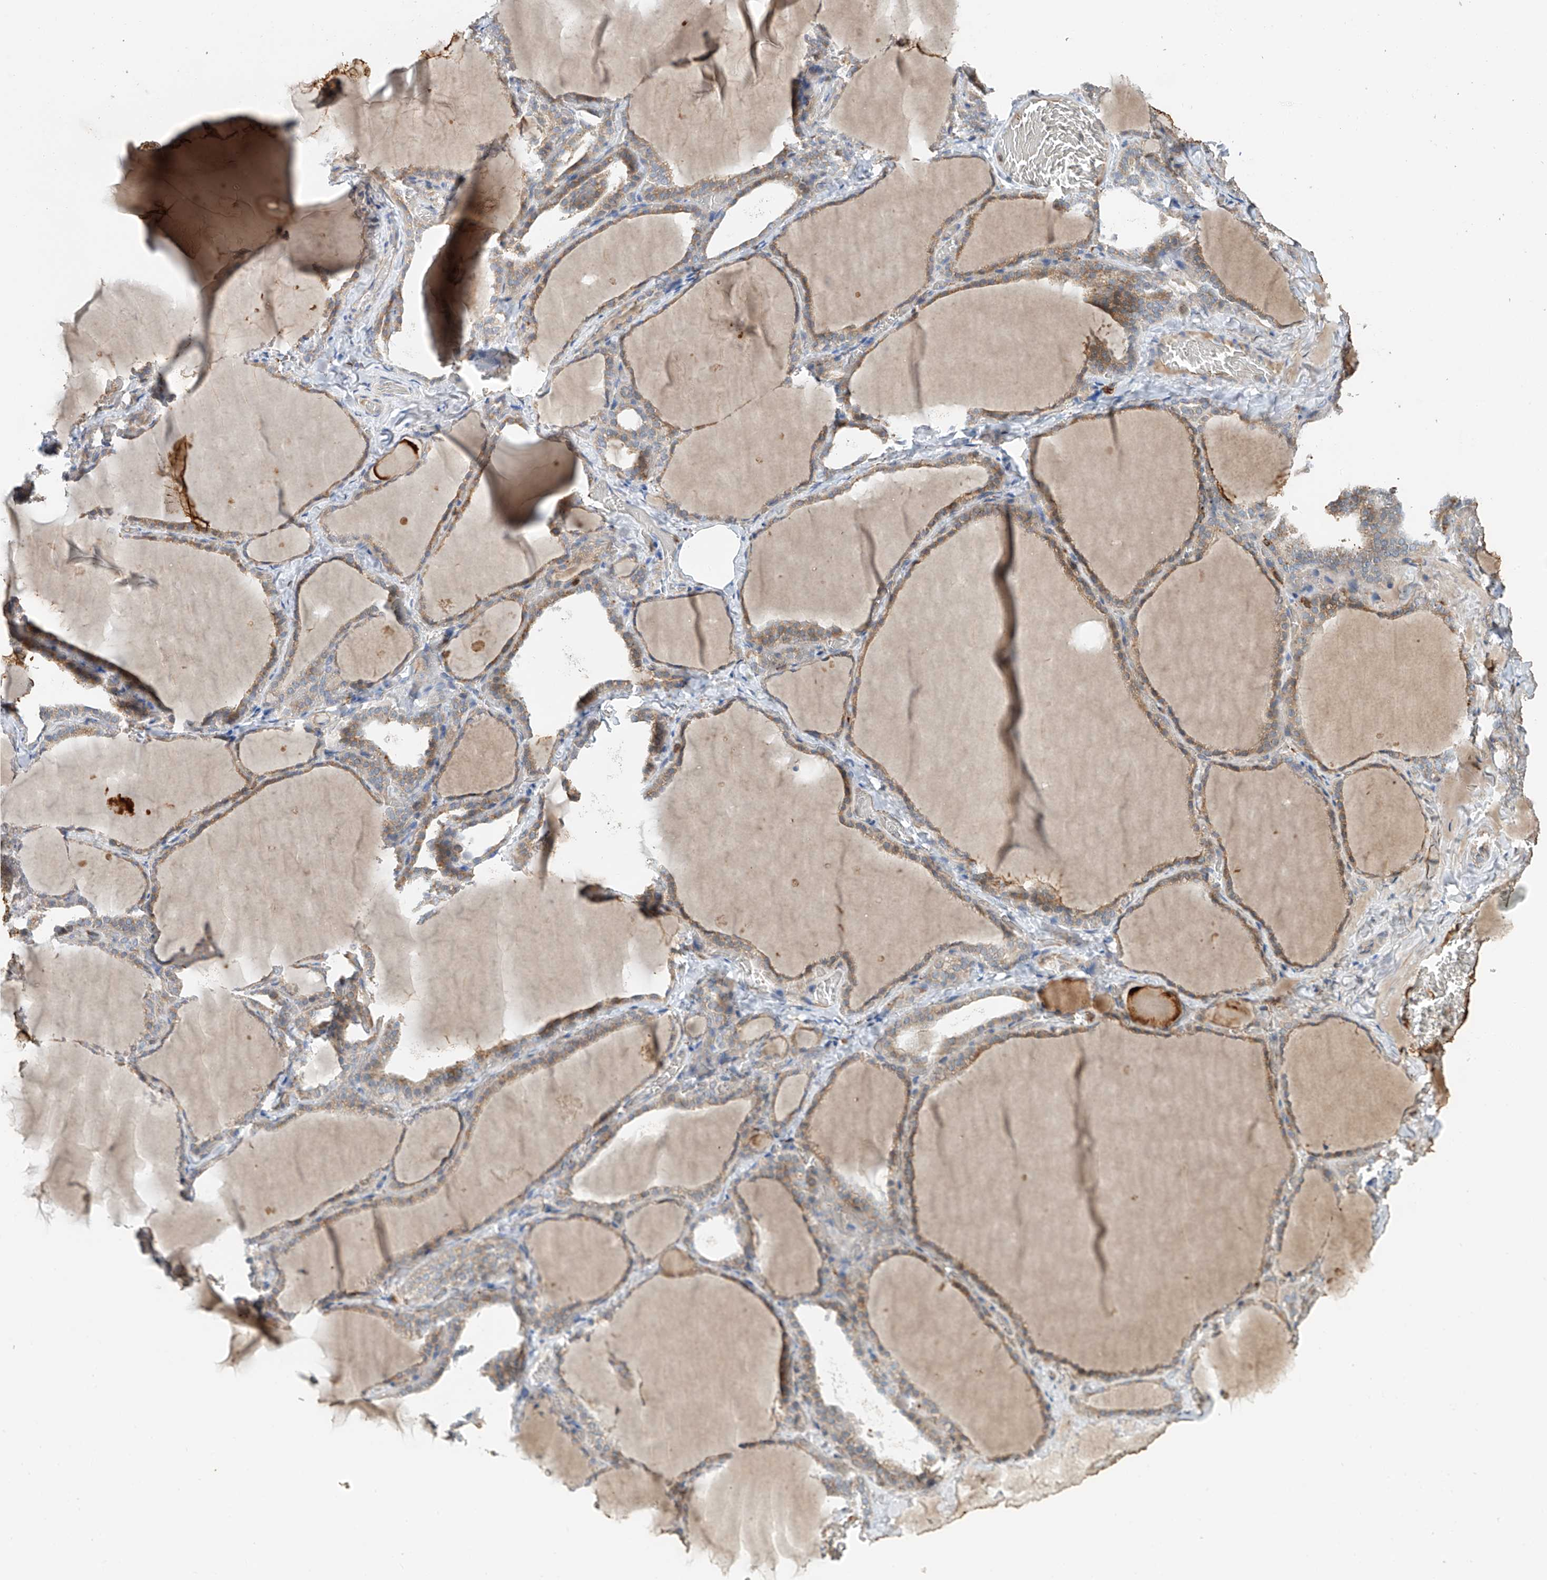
{"staining": {"intensity": "moderate", "quantity": "25%-75%", "location": "cytoplasmic/membranous"}, "tissue": "thyroid gland", "cell_type": "Glandular cells", "image_type": "normal", "snomed": [{"axis": "morphology", "description": "Normal tissue, NOS"}, {"axis": "topography", "description": "Thyroid gland"}], "caption": "Immunohistochemical staining of normal human thyroid gland shows moderate cytoplasmic/membranous protein expression in approximately 25%-75% of glandular cells.", "gene": "TBXAS1", "patient": {"sex": "female", "age": 22}}